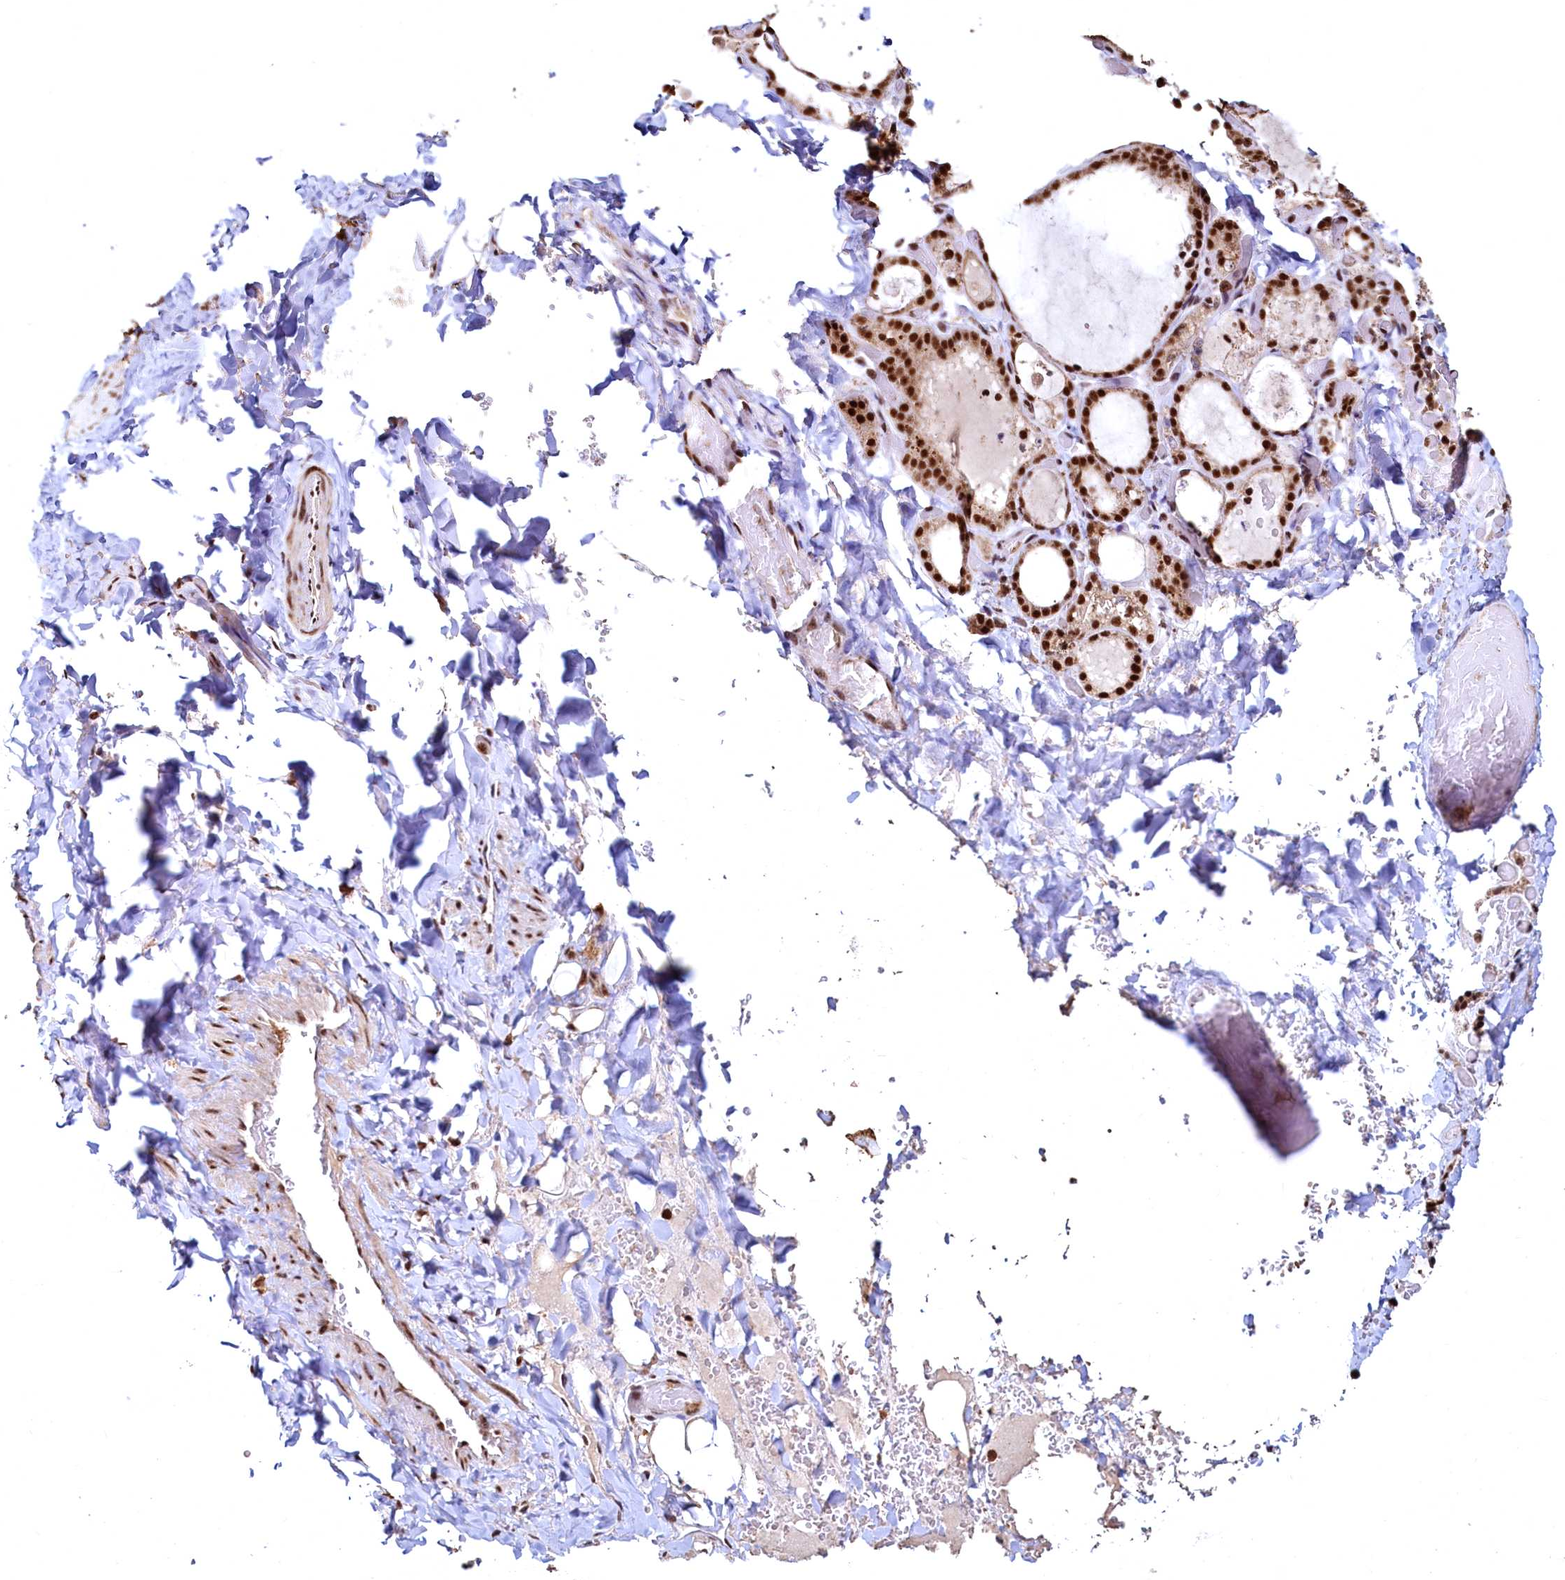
{"staining": {"intensity": "strong", "quantity": ">75%", "location": "nuclear"}, "tissue": "thyroid gland", "cell_type": "Glandular cells", "image_type": "normal", "snomed": [{"axis": "morphology", "description": "Normal tissue, NOS"}, {"axis": "topography", "description": "Thyroid gland"}], "caption": "Unremarkable thyroid gland was stained to show a protein in brown. There is high levels of strong nuclear expression in approximately >75% of glandular cells. The staining is performed using DAB brown chromogen to label protein expression. The nuclei are counter-stained blue using hematoxylin.", "gene": "RSRC2", "patient": {"sex": "female", "age": 44}}